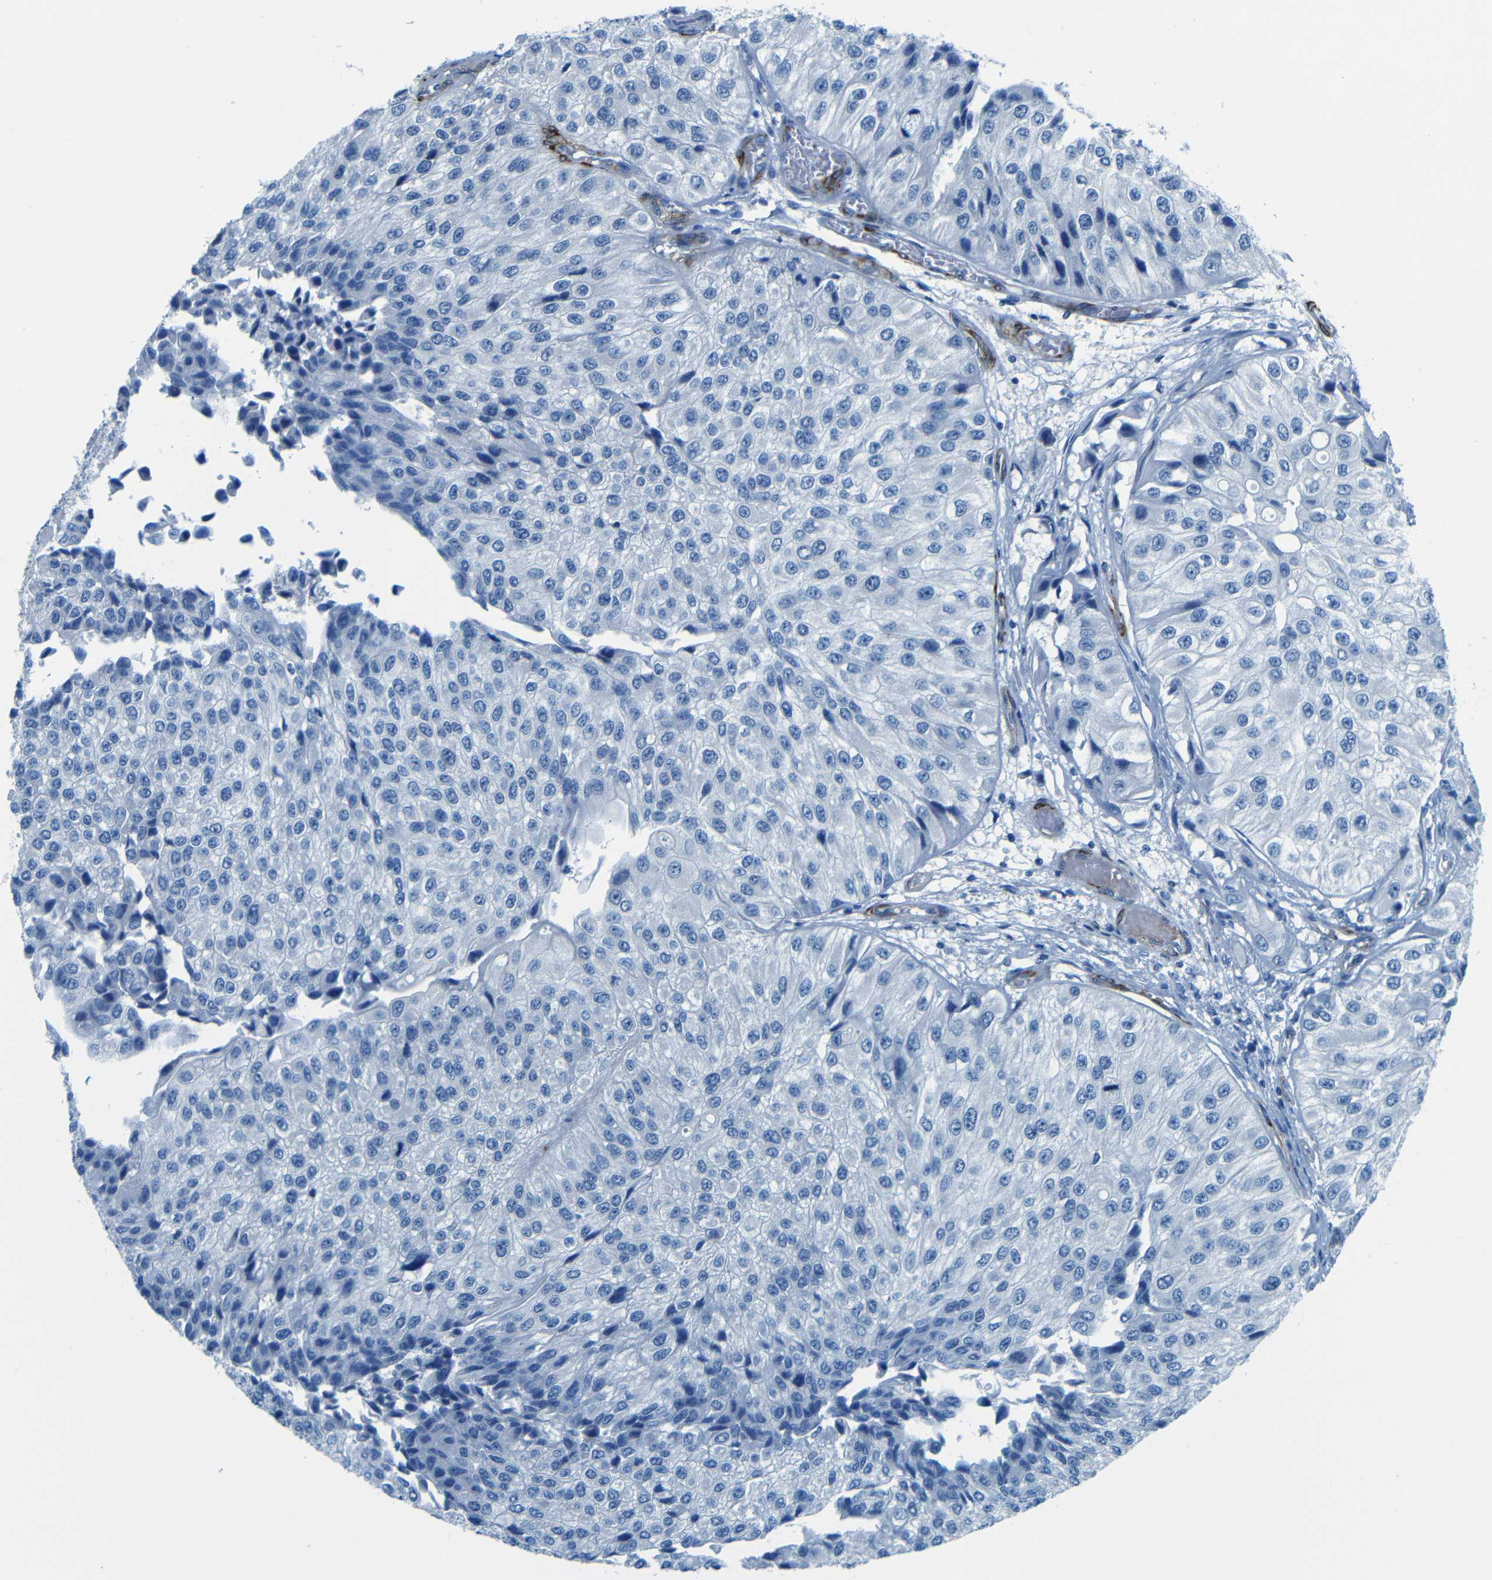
{"staining": {"intensity": "negative", "quantity": "none", "location": "none"}, "tissue": "urothelial cancer", "cell_type": "Tumor cells", "image_type": "cancer", "snomed": [{"axis": "morphology", "description": "Urothelial carcinoma, High grade"}, {"axis": "topography", "description": "Kidney"}, {"axis": "topography", "description": "Urinary bladder"}], "caption": "There is no significant positivity in tumor cells of high-grade urothelial carcinoma.", "gene": "MAP2", "patient": {"sex": "male", "age": 77}}